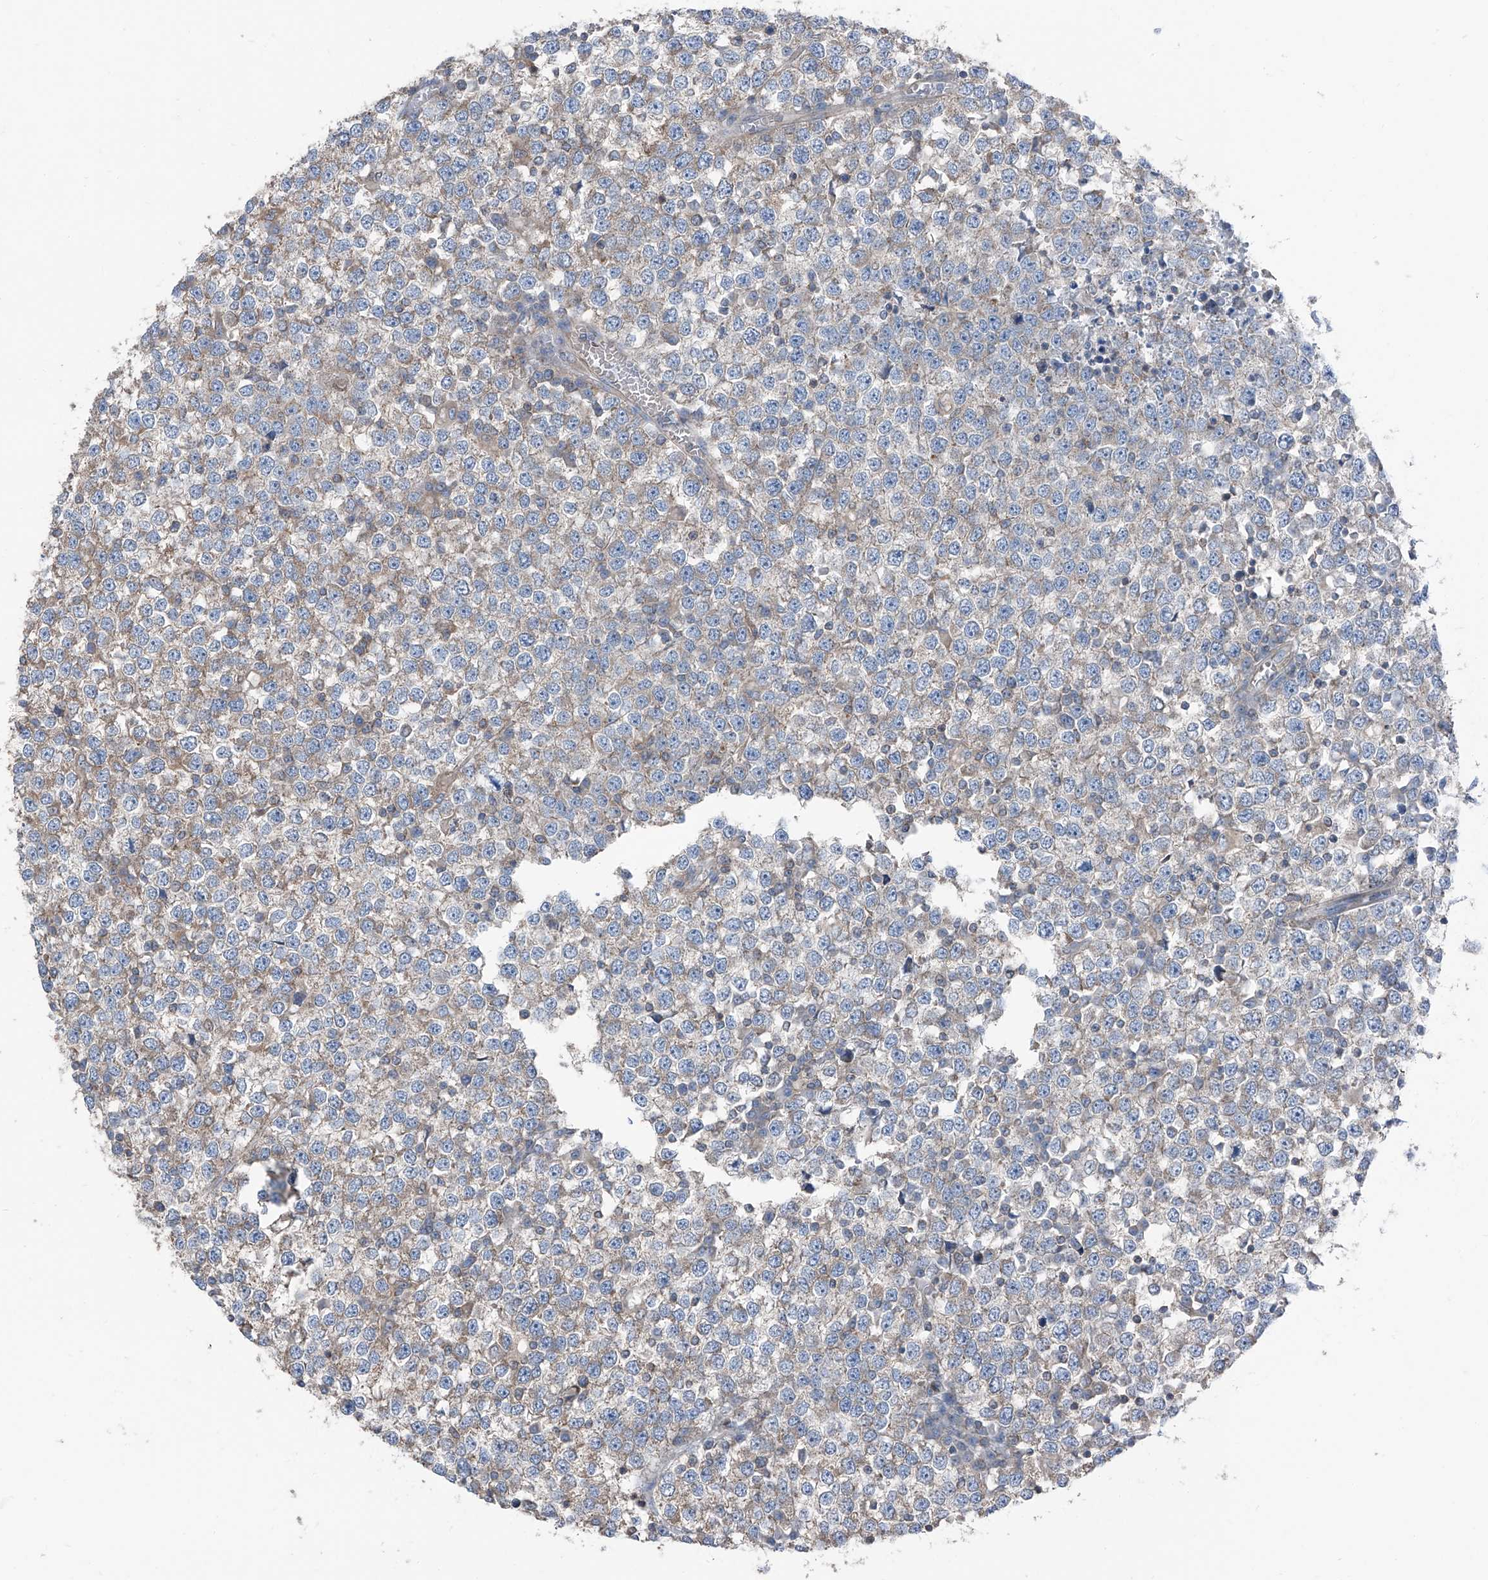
{"staining": {"intensity": "negative", "quantity": "none", "location": "none"}, "tissue": "testis cancer", "cell_type": "Tumor cells", "image_type": "cancer", "snomed": [{"axis": "morphology", "description": "Seminoma, NOS"}, {"axis": "topography", "description": "Testis"}], "caption": "The photomicrograph displays no significant expression in tumor cells of testis cancer (seminoma).", "gene": "GPR142", "patient": {"sex": "male", "age": 65}}